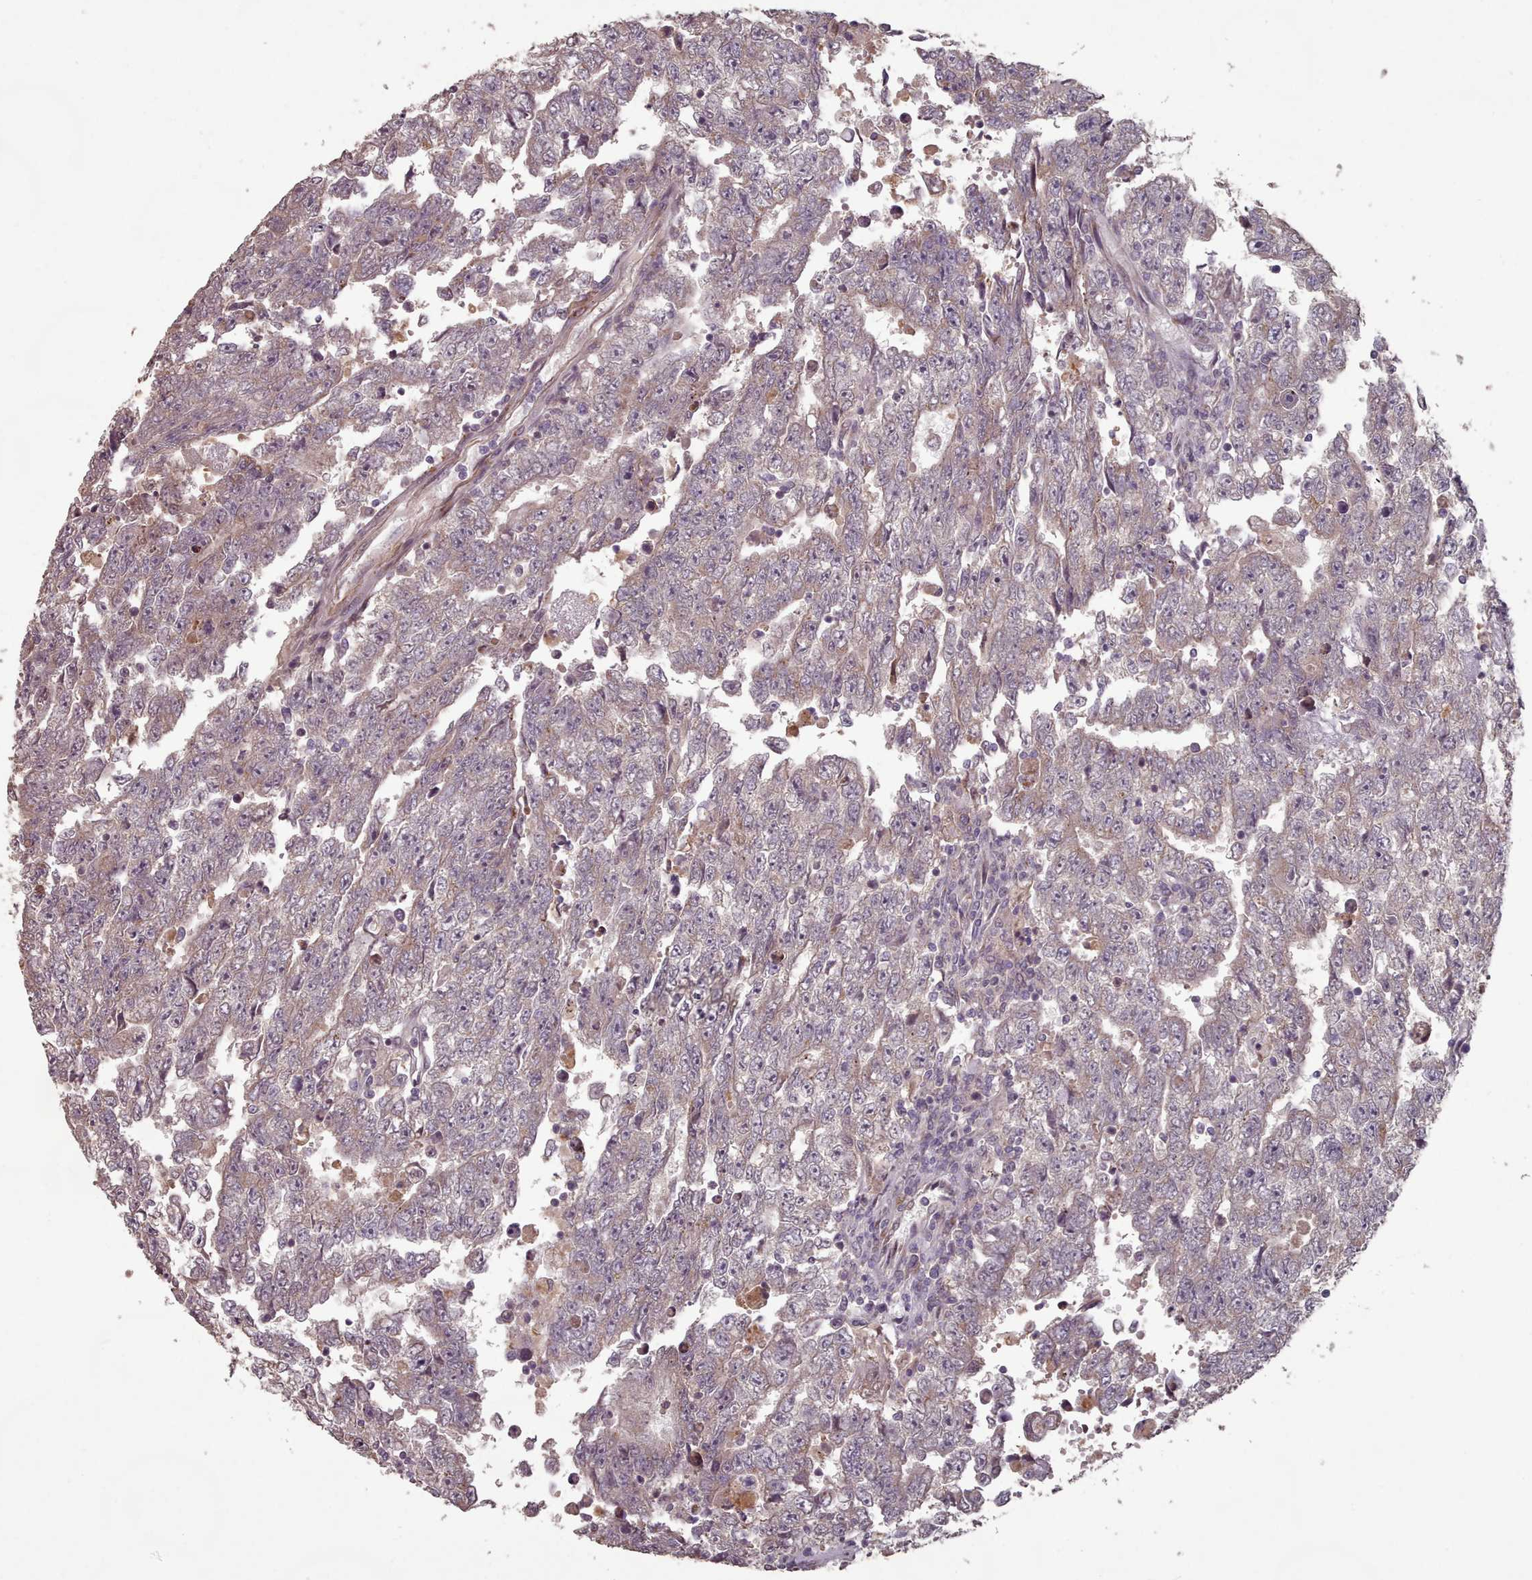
{"staining": {"intensity": "moderate", "quantity": "25%-75%", "location": "cytoplasmic/membranous"}, "tissue": "testis cancer", "cell_type": "Tumor cells", "image_type": "cancer", "snomed": [{"axis": "morphology", "description": "Carcinoma, Embryonal, NOS"}, {"axis": "topography", "description": "Testis"}], "caption": "Approximately 25%-75% of tumor cells in human testis embryonal carcinoma demonstrate moderate cytoplasmic/membranous protein expression as visualized by brown immunohistochemical staining.", "gene": "ERCC6L", "patient": {"sex": "male", "age": 25}}